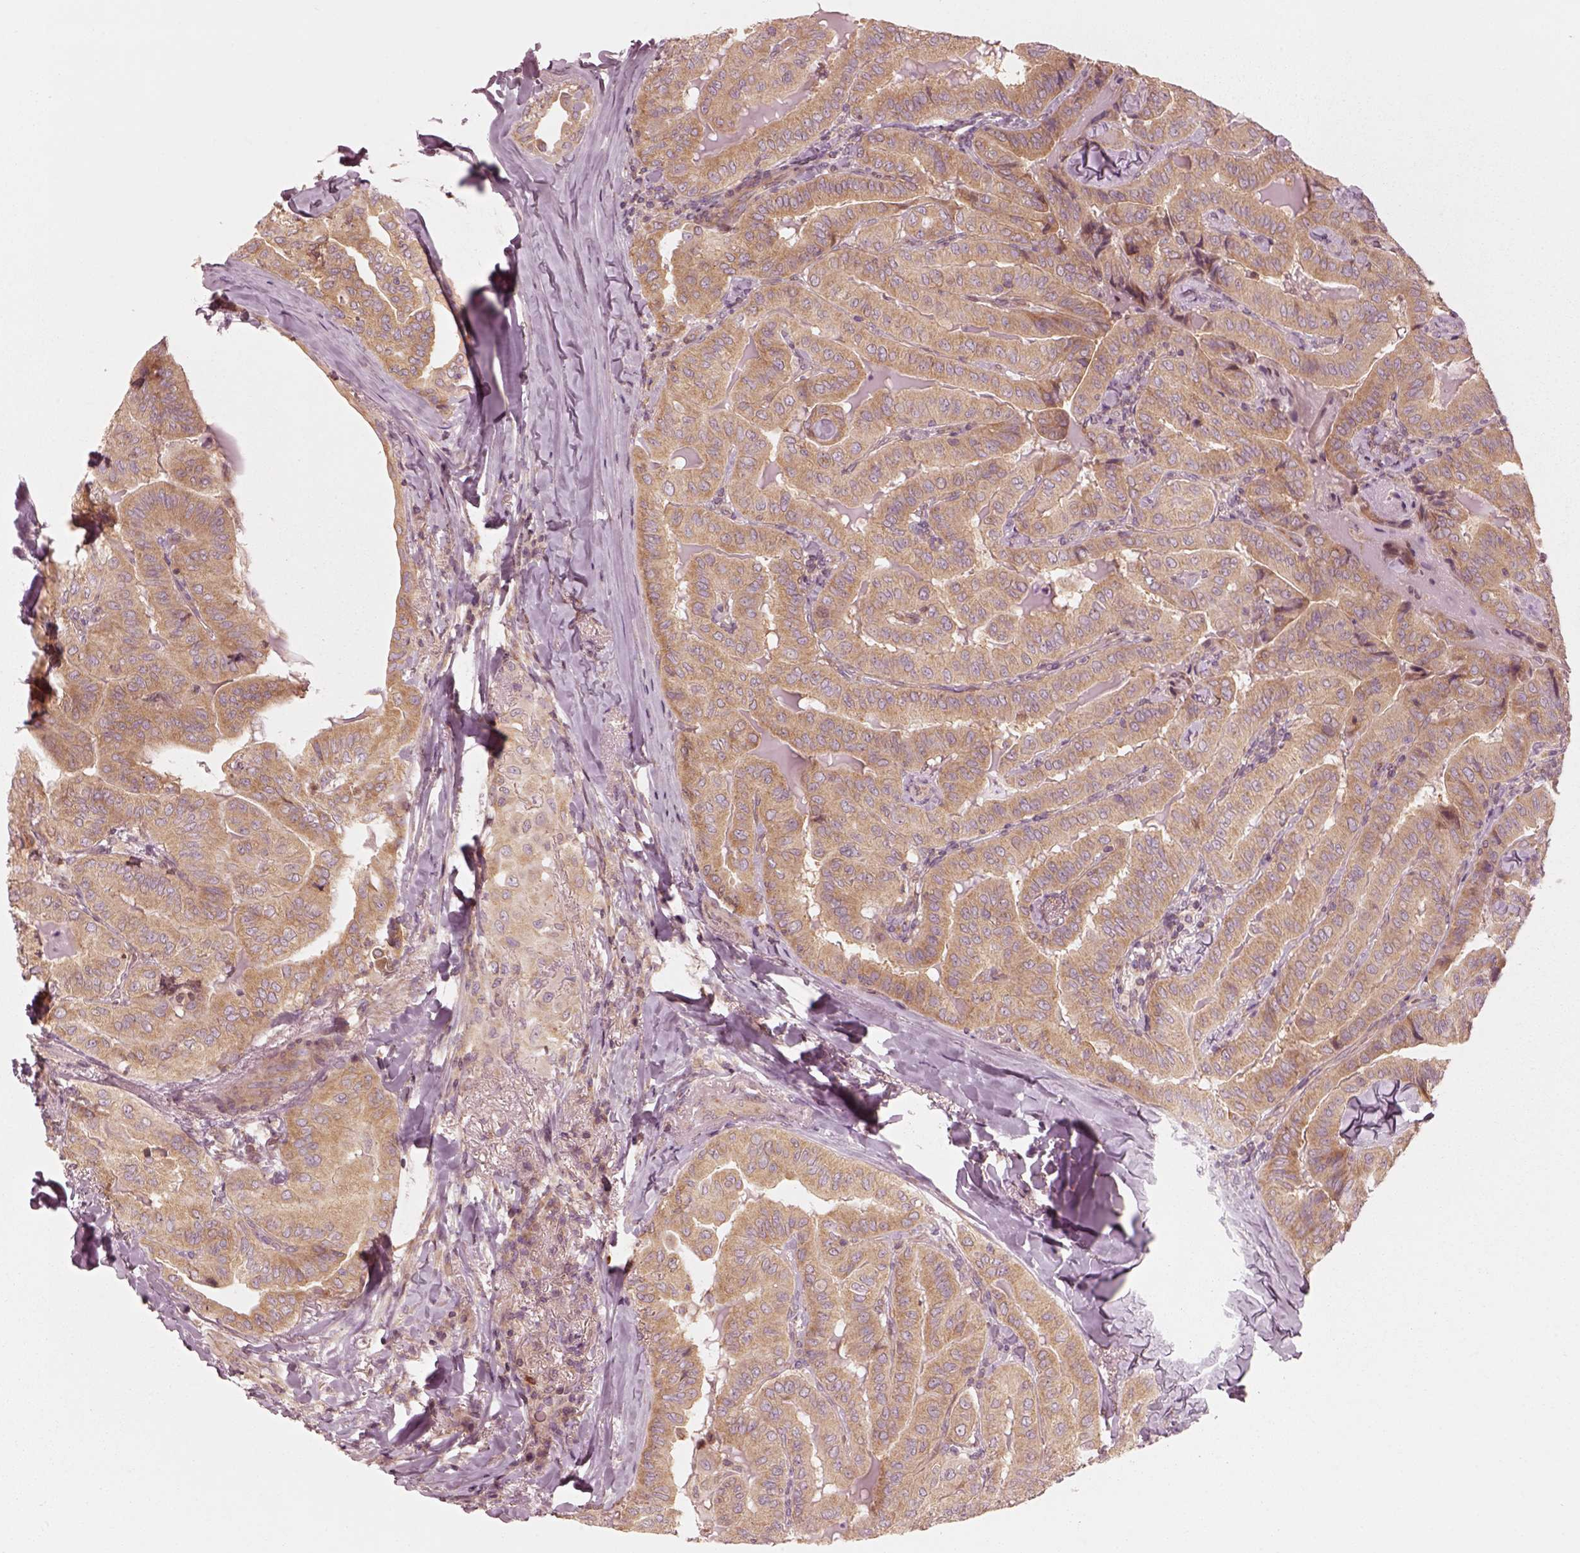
{"staining": {"intensity": "moderate", "quantity": ">75%", "location": "cytoplasmic/membranous"}, "tissue": "thyroid cancer", "cell_type": "Tumor cells", "image_type": "cancer", "snomed": [{"axis": "morphology", "description": "Papillary adenocarcinoma, NOS"}, {"axis": "topography", "description": "Thyroid gland"}], "caption": "Immunohistochemistry (IHC) photomicrograph of human thyroid cancer stained for a protein (brown), which reveals medium levels of moderate cytoplasmic/membranous staining in approximately >75% of tumor cells.", "gene": "CNOT2", "patient": {"sex": "female", "age": 68}}